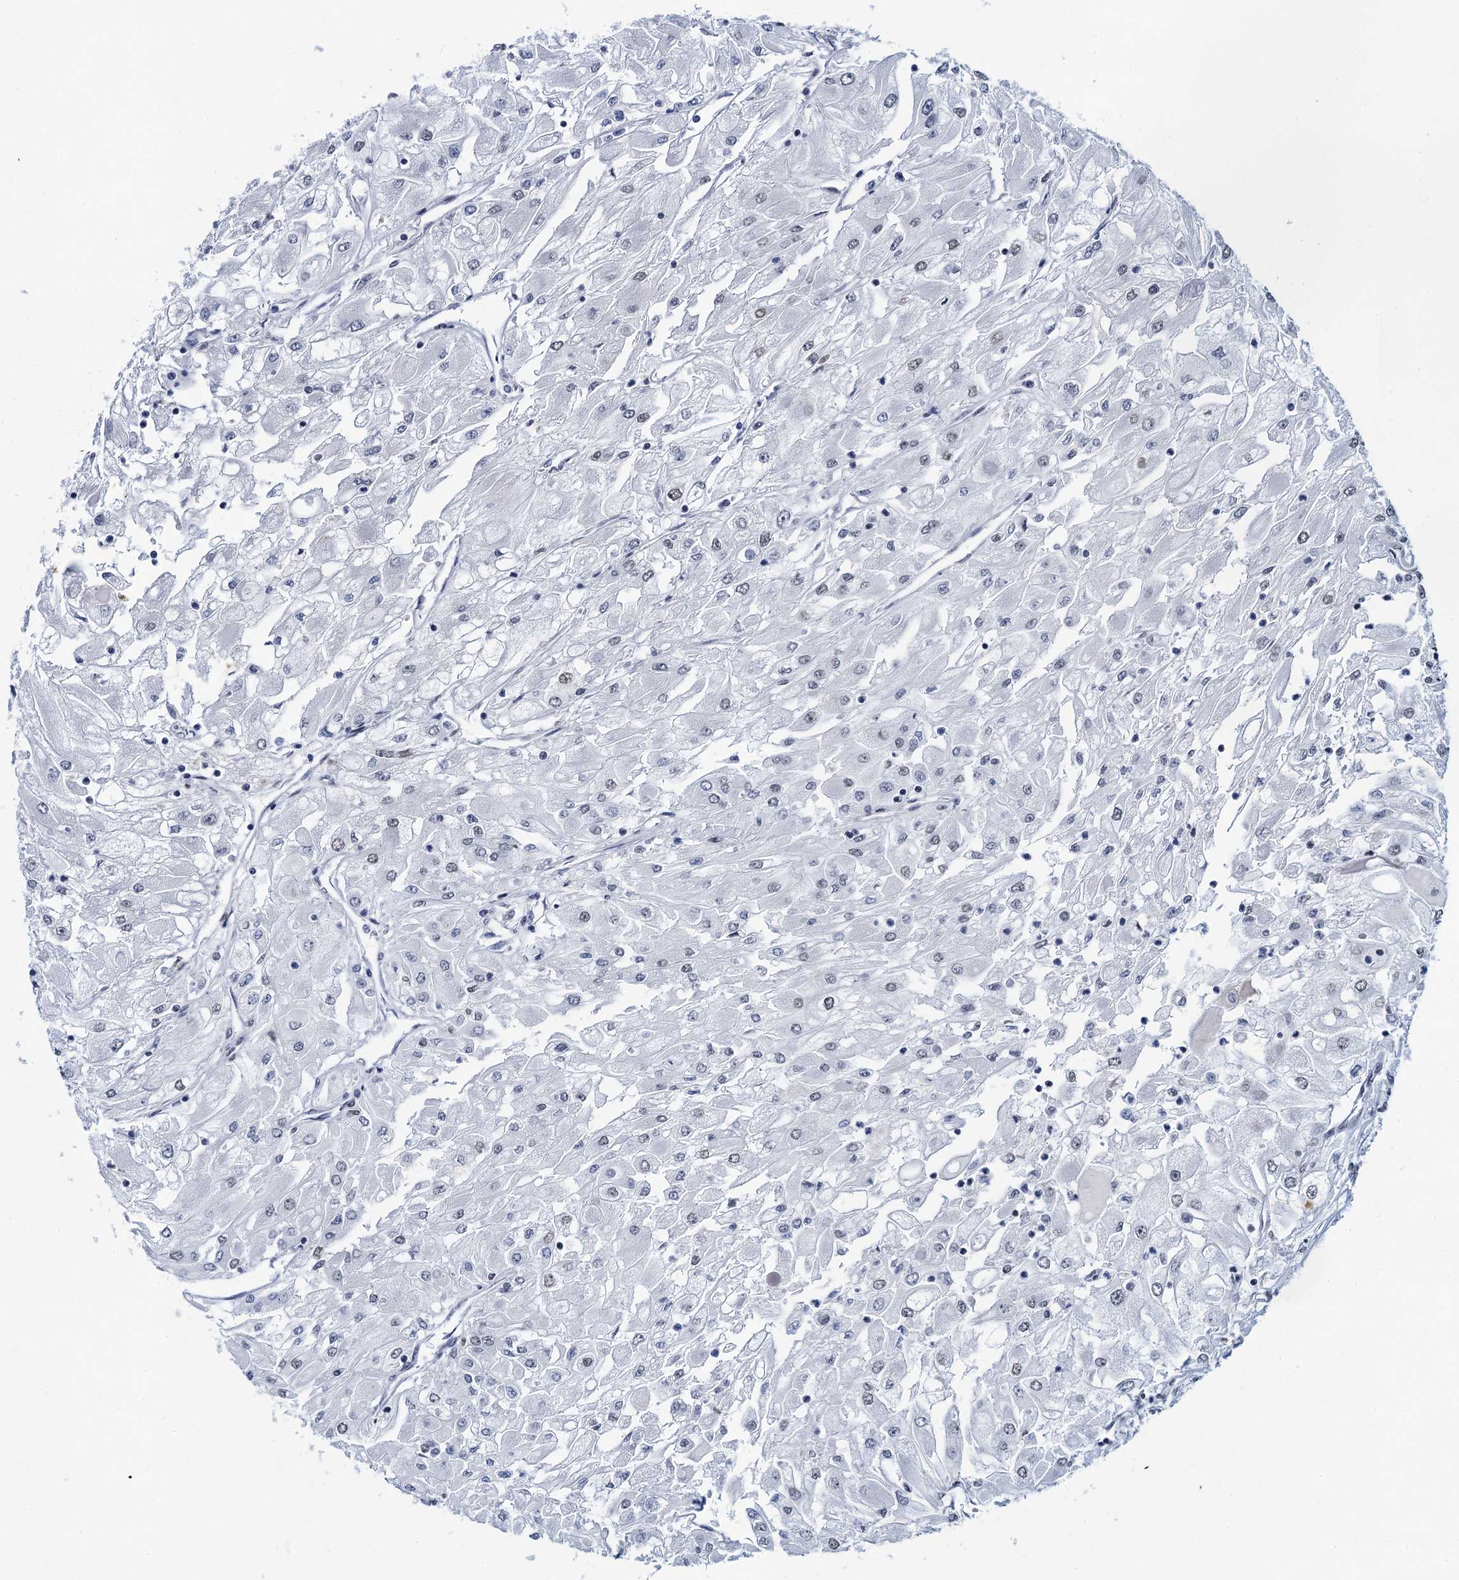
{"staining": {"intensity": "weak", "quantity": "<25%", "location": "nuclear"}, "tissue": "renal cancer", "cell_type": "Tumor cells", "image_type": "cancer", "snomed": [{"axis": "morphology", "description": "Adenocarcinoma, NOS"}, {"axis": "topography", "description": "Kidney"}], "caption": "Renal cancer stained for a protein using IHC reveals no expression tumor cells.", "gene": "HNRNPUL2", "patient": {"sex": "male", "age": 80}}